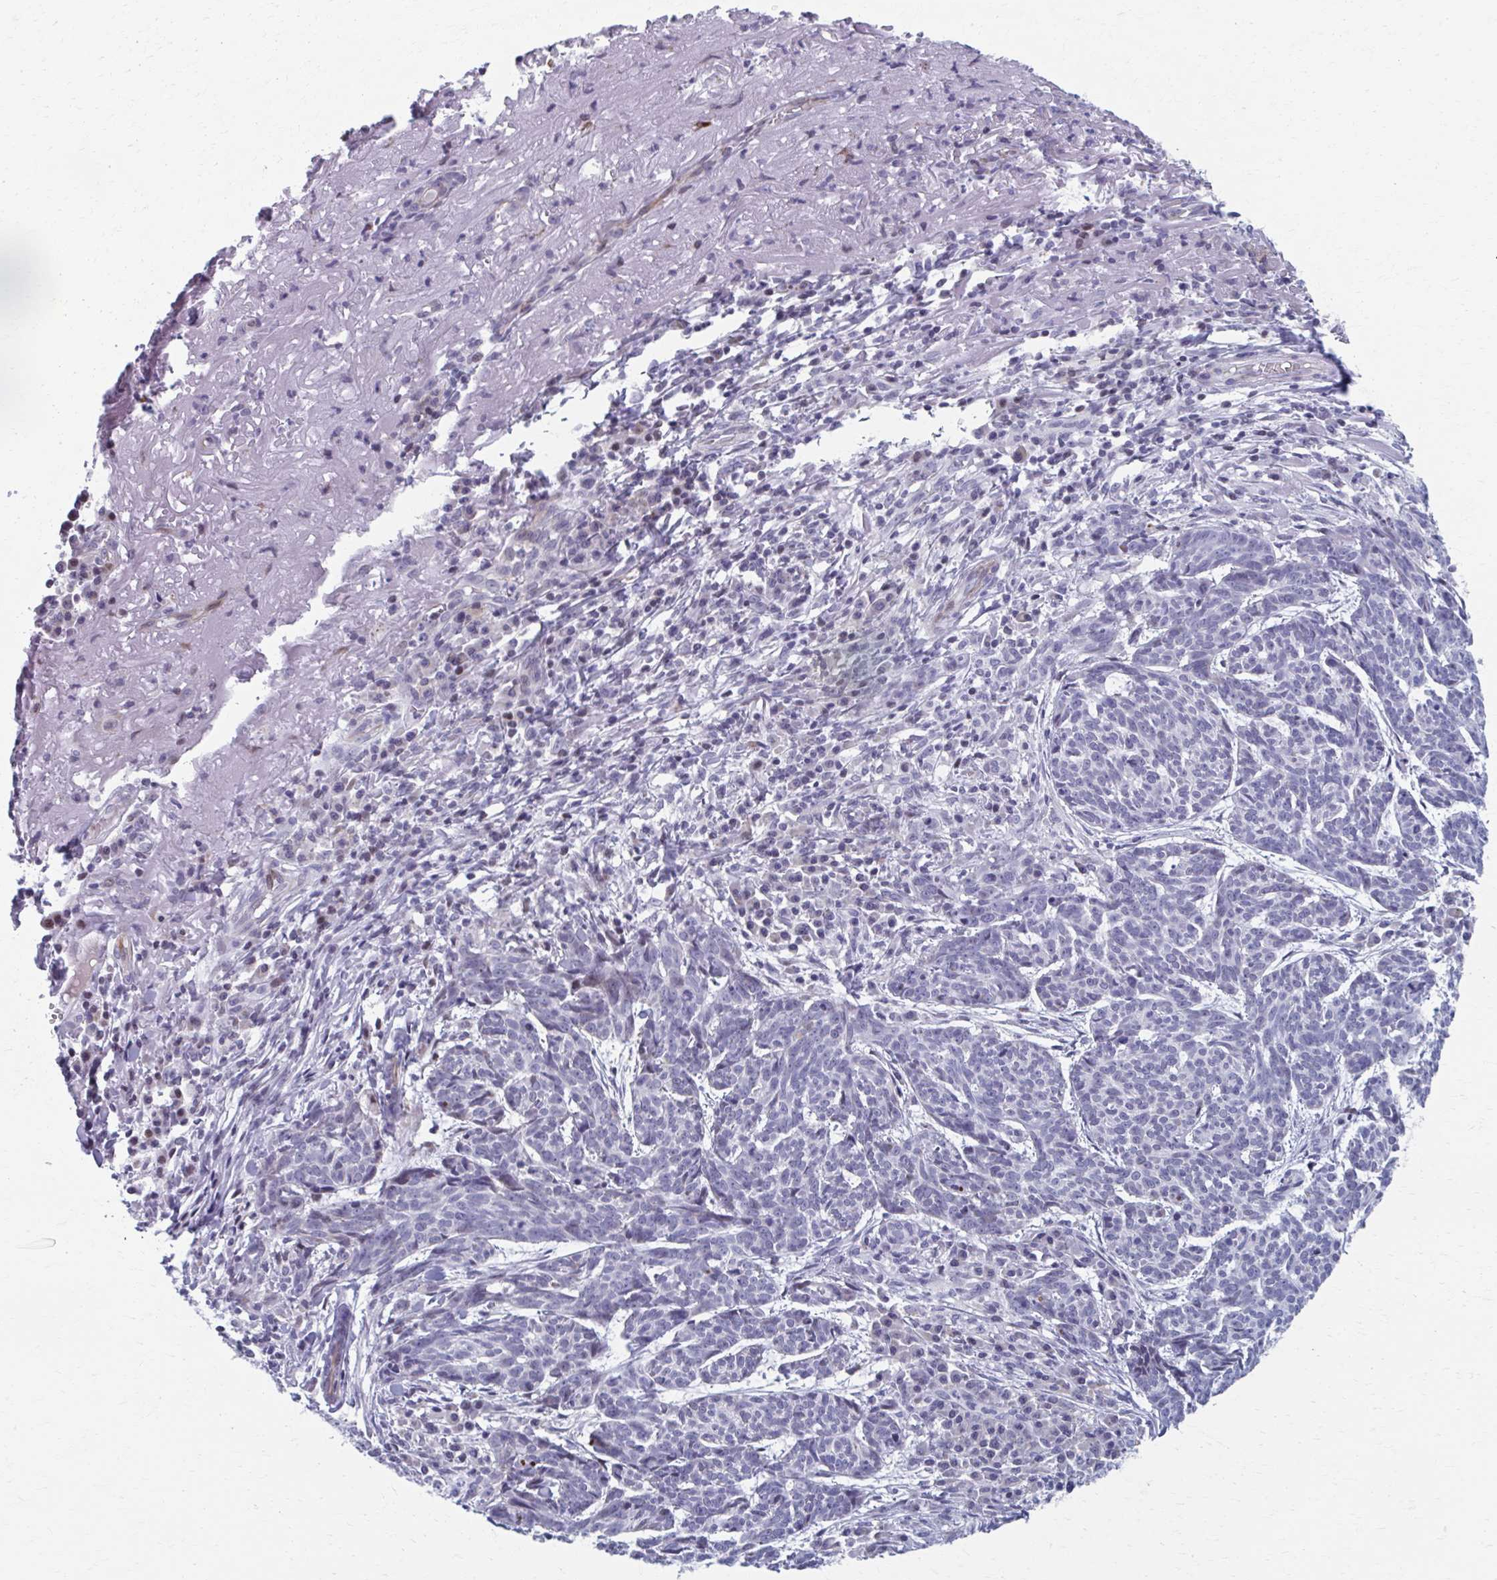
{"staining": {"intensity": "negative", "quantity": "none", "location": "none"}, "tissue": "skin cancer", "cell_type": "Tumor cells", "image_type": "cancer", "snomed": [{"axis": "morphology", "description": "Basal cell carcinoma"}, {"axis": "topography", "description": "Skin"}], "caption": "This is a micrograph of immunohistochemistry staining of skin cancer (basal cell carcinoma), which shows no staining in tumor cells. The staining was performed using DAB to visualize the protein expression in brown, while the nuclei were stained in blue with hematoxylin (Magnification: 20x).", "gene": "ABHD16B", "patient": {"sex": "female", "age": 93}}